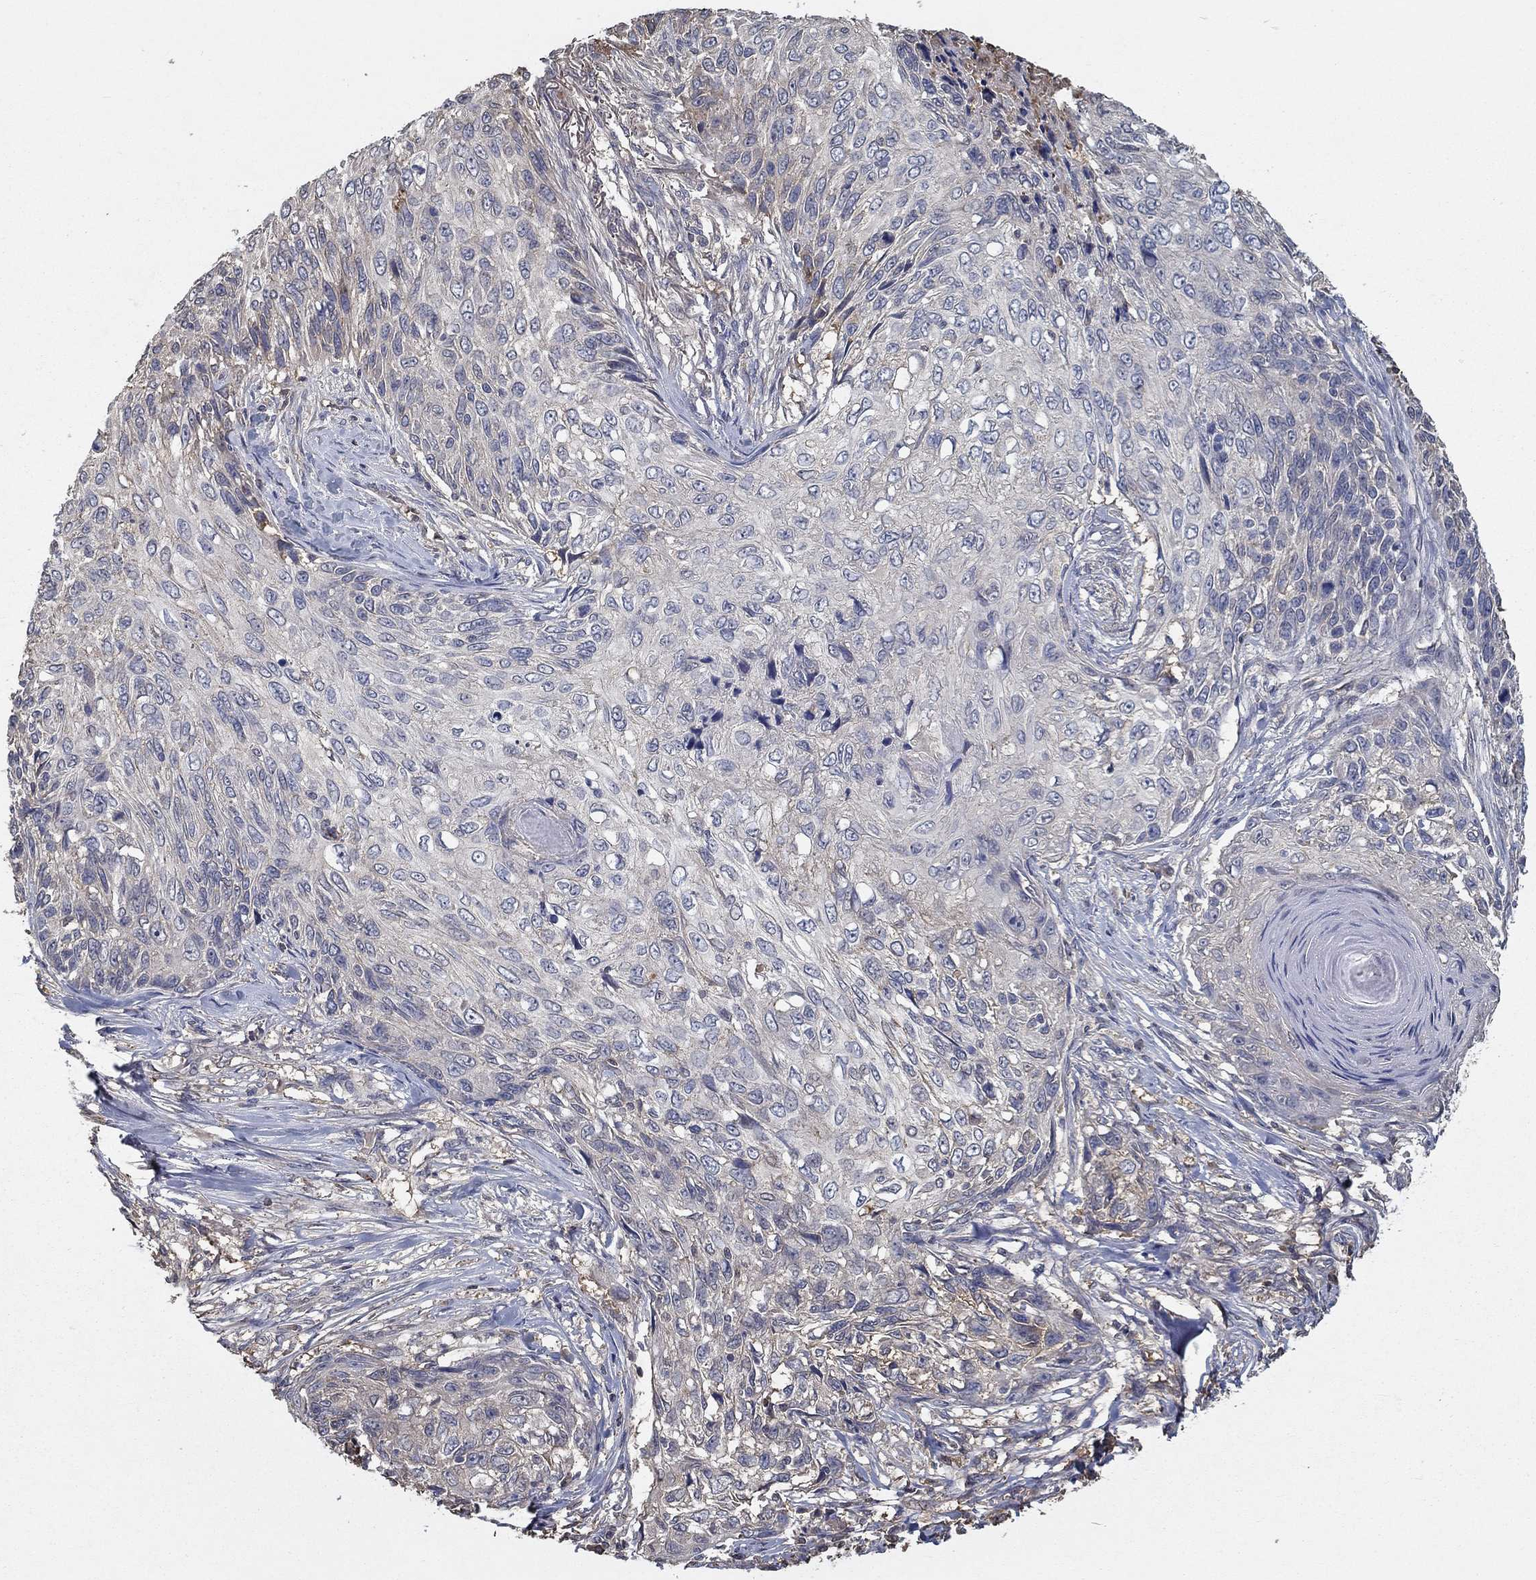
{"staining": {"intensity": "negative", "quantity": "none", "location": "none"}, "tissue": "skin cancer", "cell_type": "Tumor cells", "image_type": "cancer", "snomed": [{"axis": "morphology", "description": "Squamous cell carcinoma, NOS"}, {"axis": "topography", "description": "Skin"}], "caption": "Protein analysis of skin squamous cell carcinoma reveals no significant staining in tumor cells.", "gene": "IL10", "patient": {"sex": "male", "age": 92}}